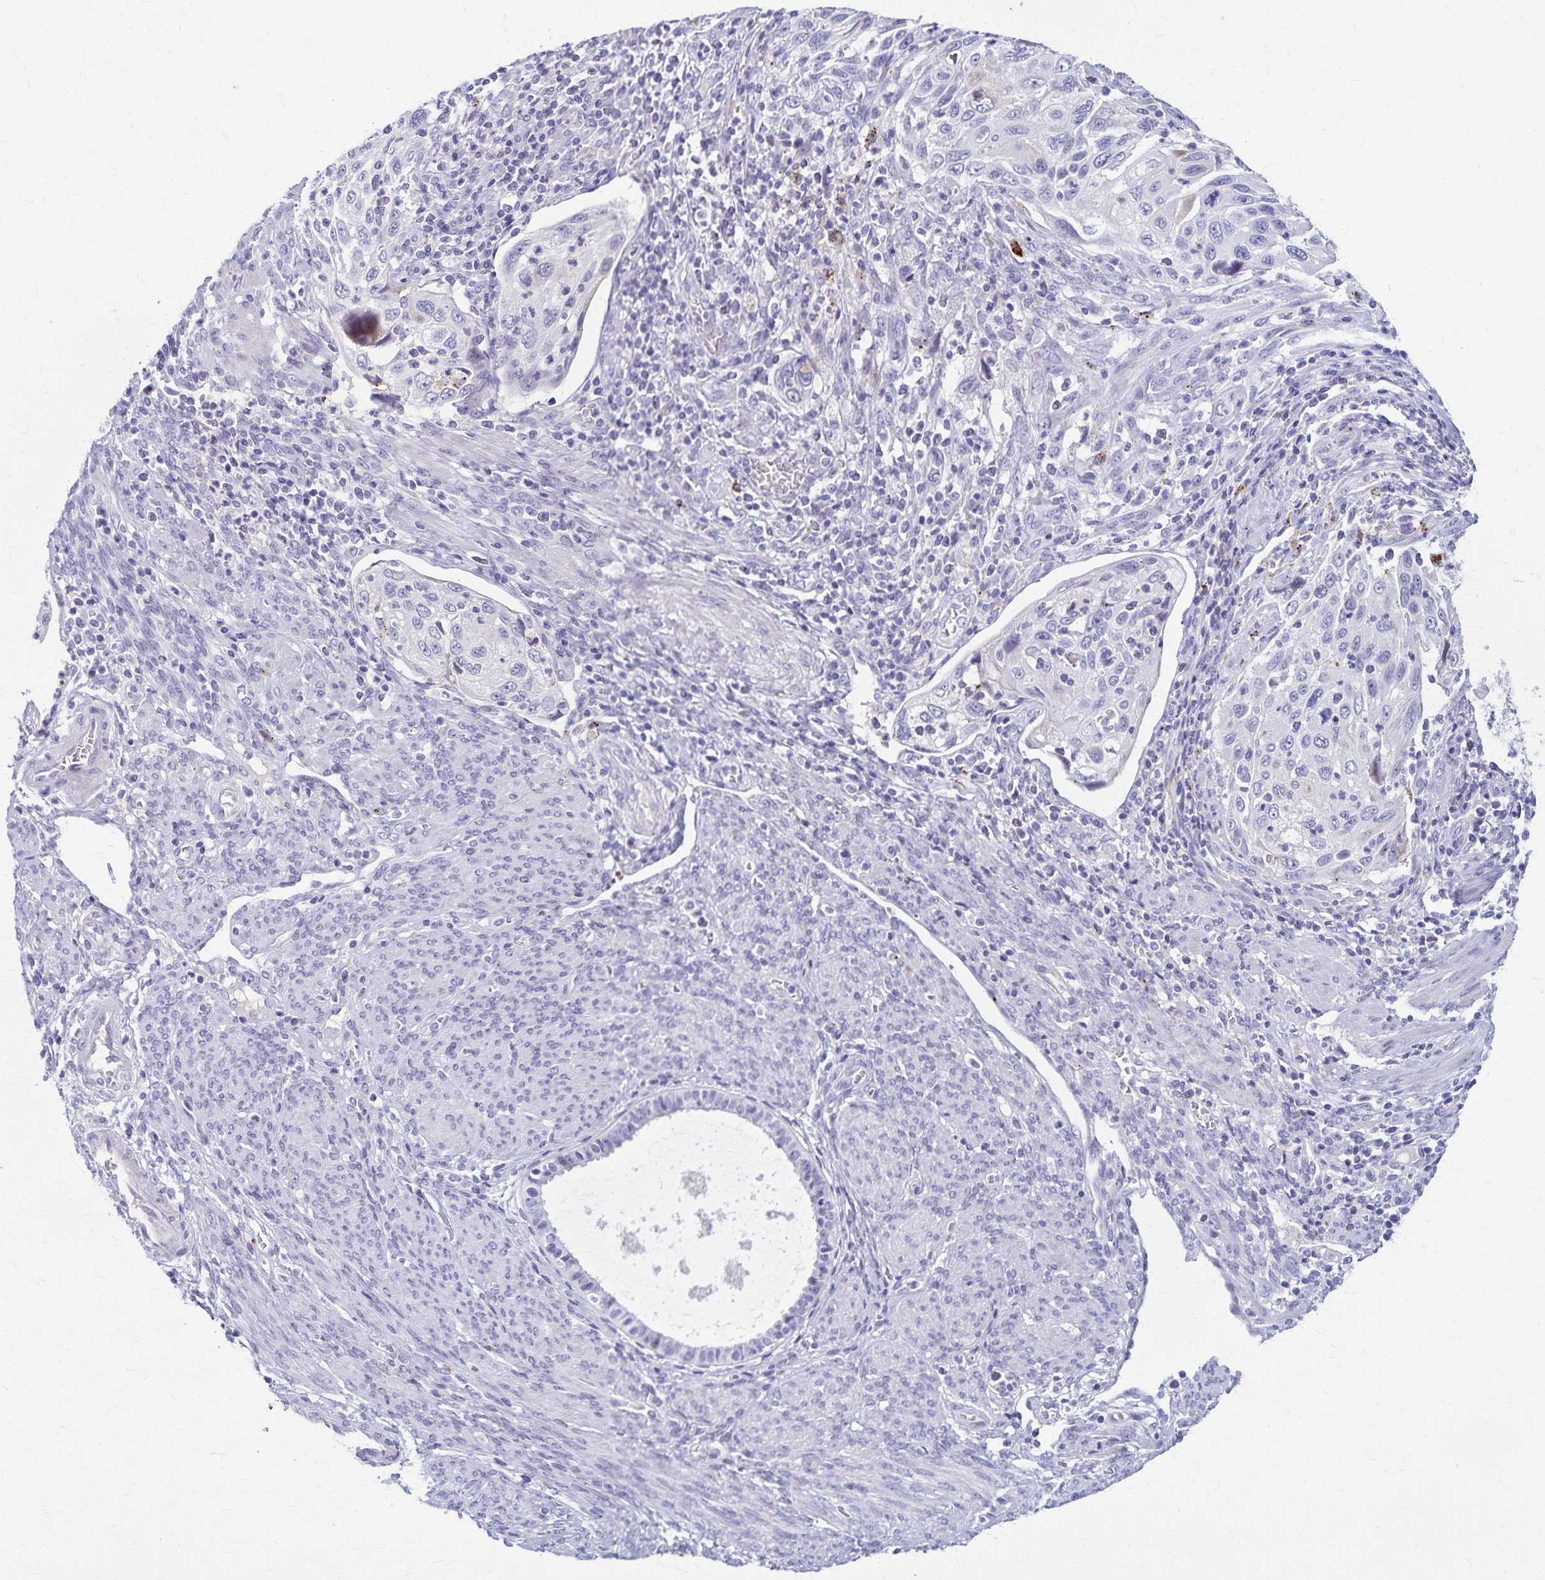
{"staining": {"intensity": "negative", "quantity": "none", "location": "none"}, "tissue": "cervical cancer", "cell_type": "Tumor cells", "image_type": "cancer", "snomed": [{"axis": "morphology", "description": "Squamous cell carcinoma, NOS"}, {"axis": "topography", "description": "Cervix"}], "caption": "IHC photomicrograph of neoplastic tissue: cervical cancer stained with DAB shows no significant protein positivity in tumor cells.", "gene": "TMEM60", "patient": {"sex": "female", "age": 70}}